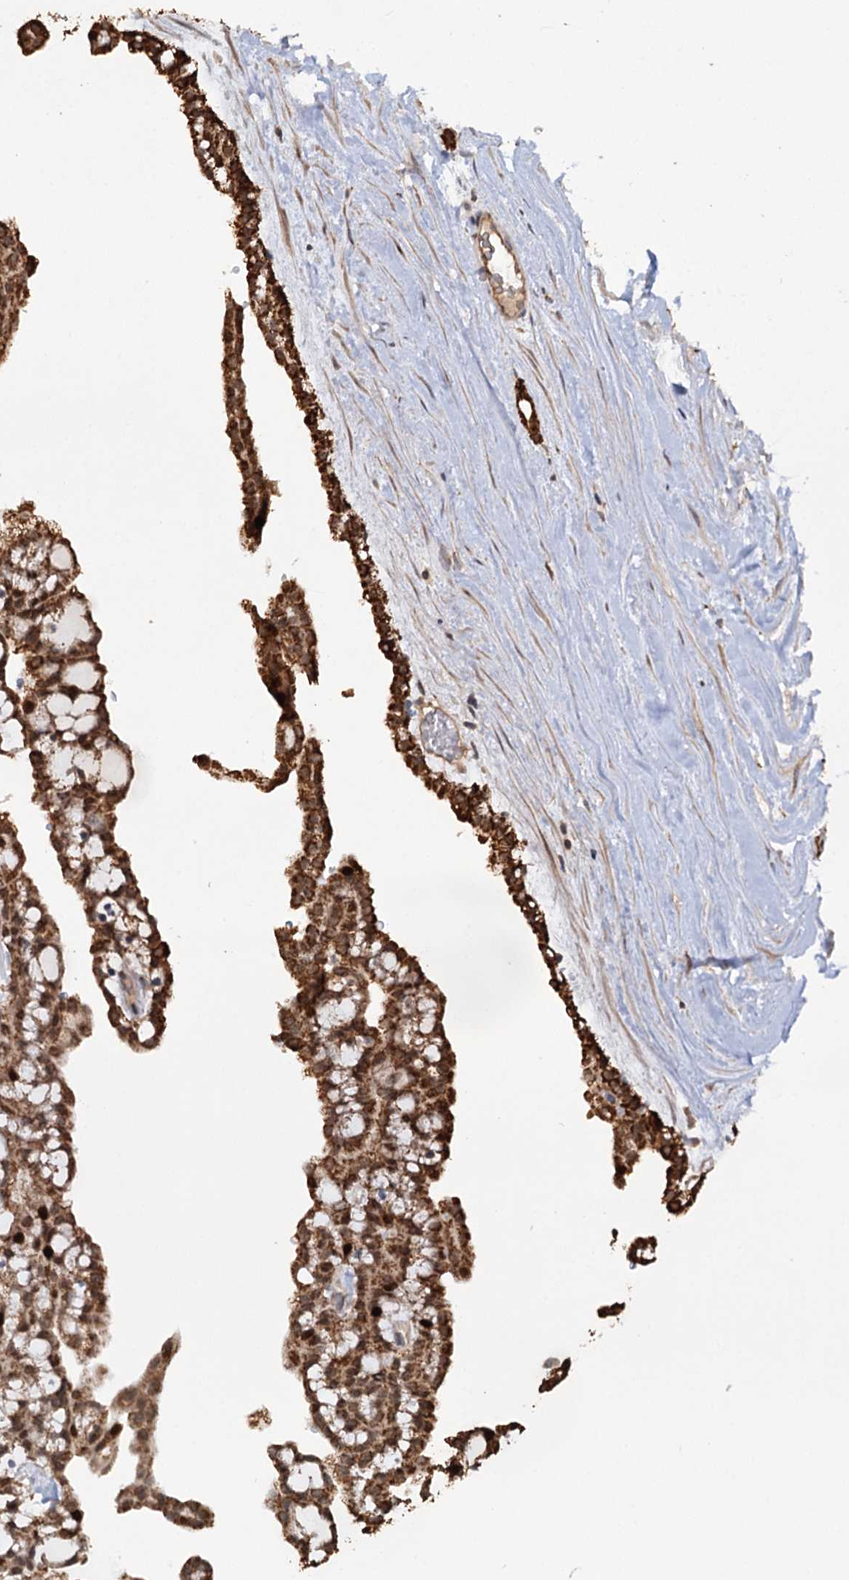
{"staining": {"intensity": "strong", "quantity": ">75%", "location": "cytoplasmic/membranous,nuclear"}, "tissue": "renal cancer", "cell_type": "Tumor cells", "image_type": "cancer", "snomed": [{"axis": "morphology", "description": "Adenocarcinoma, NOS"}, {"axis": "topography", "description": "Kidney"}], "caption": "Protein analysis of adenocarcinoma (renal) tissue exhibits strong cytoplasmic/membranous and nuclear staining in about >75% of tumor cells. The protein is shown in brown color, while the nuclei are stained blue.", "gene": "NCAPD2", "patient": {"sex": "male", "age": 63}}